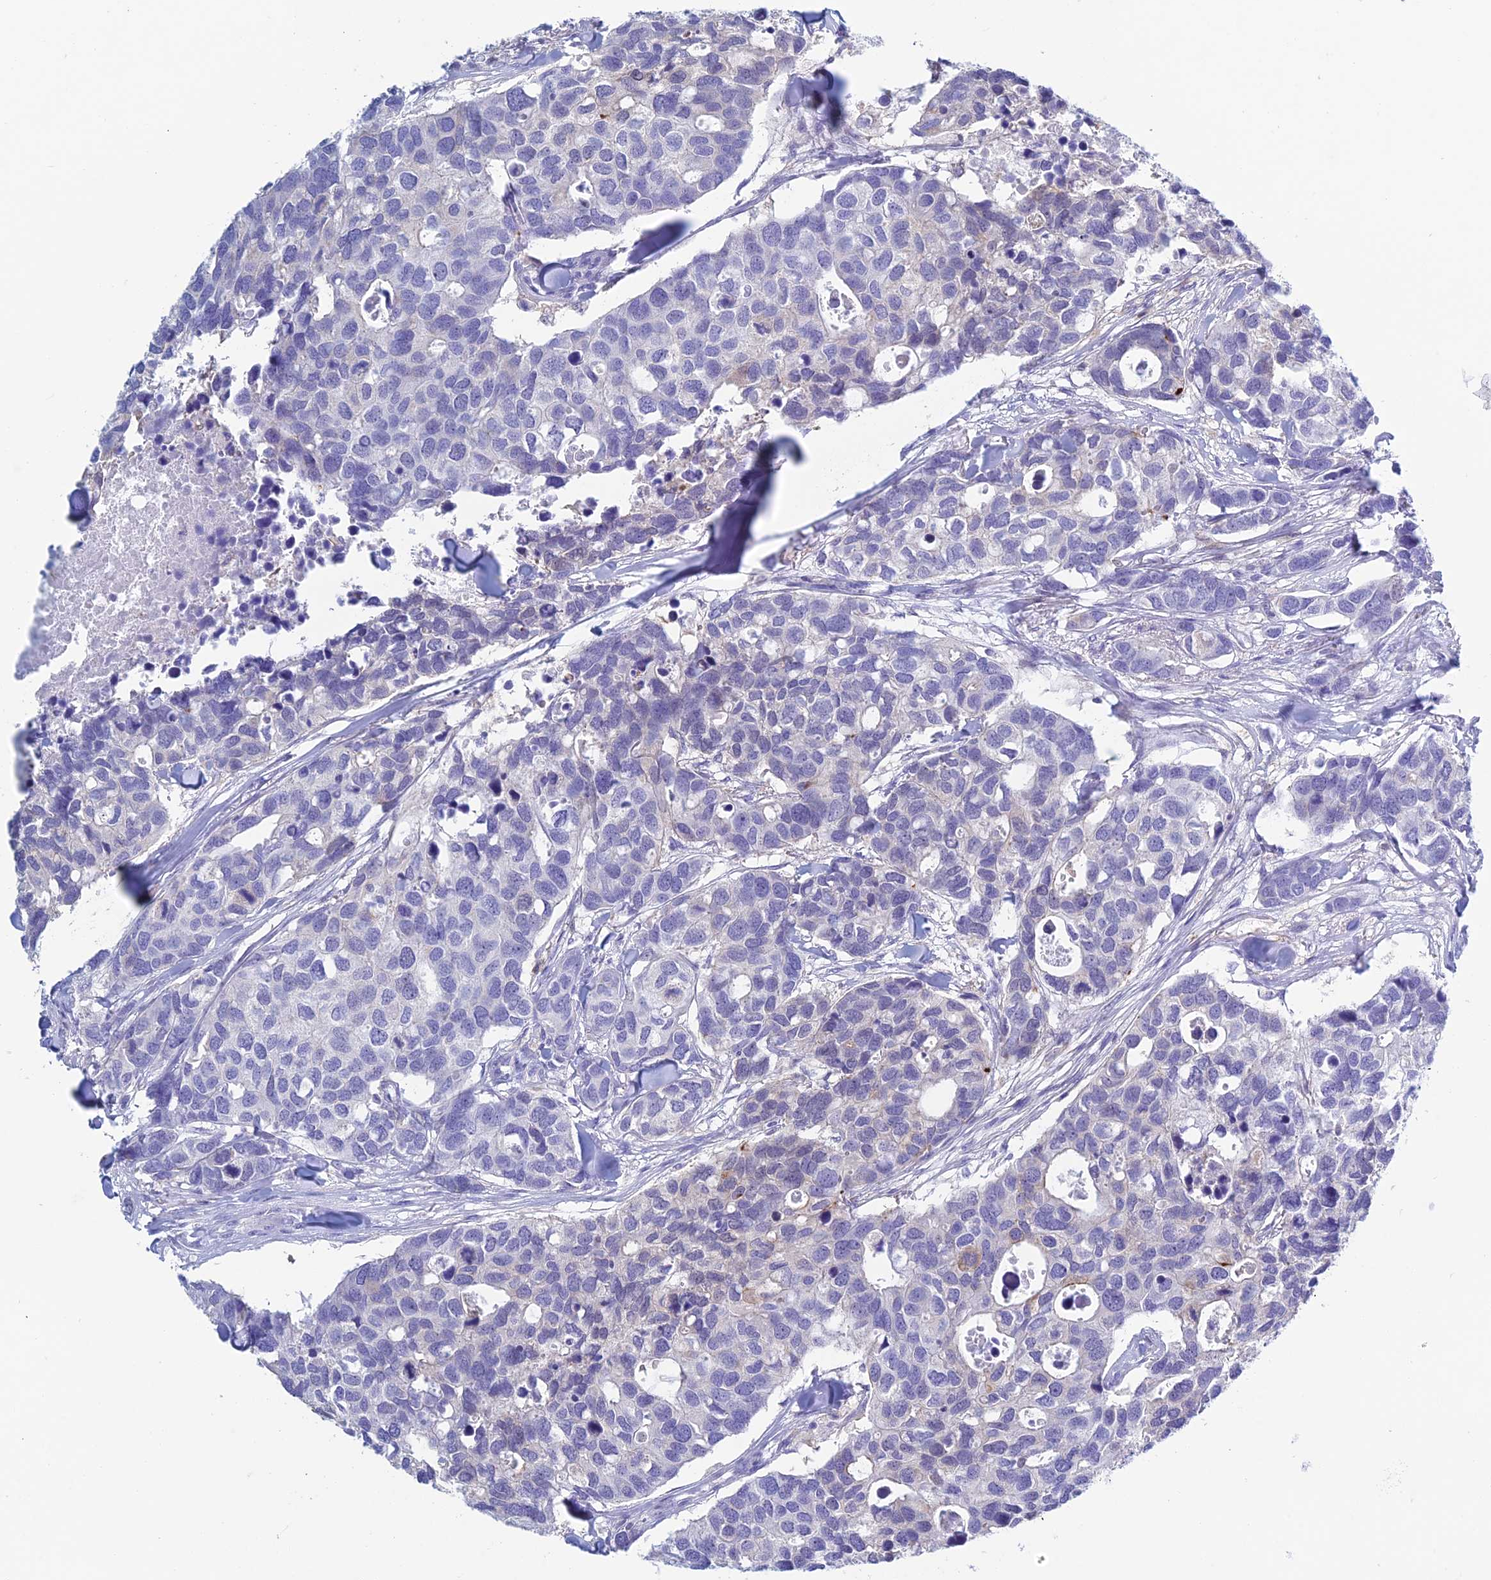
{"staining": {"intensity": "negative", "quantity": "none", "location": "none"}, "tissue": "breast cancer", "cell_type": "Tumor cells", "image_type": "cancer", "snomed": [{"axis": "morphology", "description": "Duct carcinoma"}, {"axis": "topography", "description": "Breast"}], "caption": "Immunohistochemistry image of neoplastic tissue: human breast invasive ductal carcinoma stained with DAB (3,3'-diaminobenzidine) displays no significant protein positivity in tumor cells.", "gene": "KCNK17", "patient": {"sex": "female", "age": 83}}